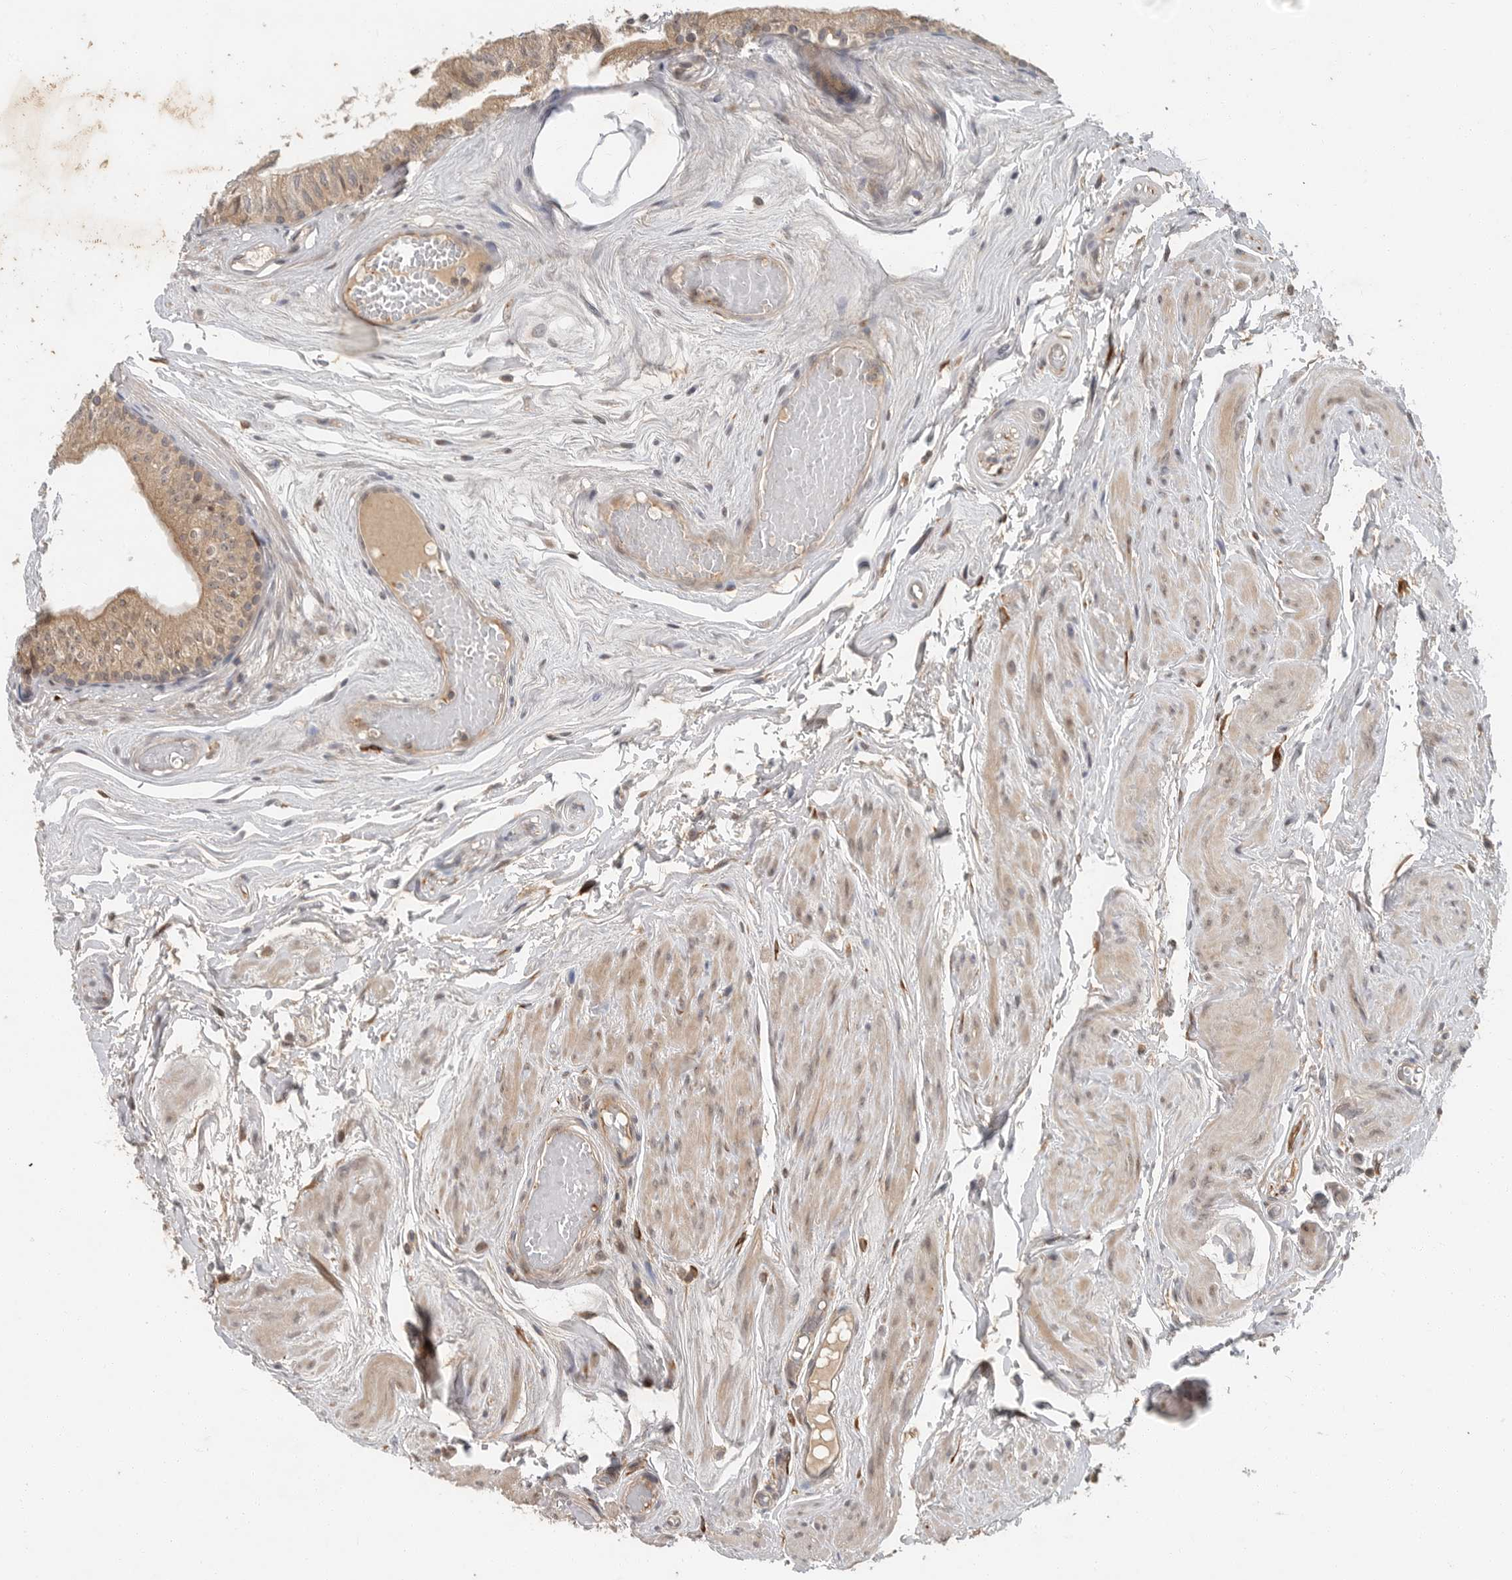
{"staining": {"intensity": "moderate", "quantity": ">75%", "location": "cytoplasmic/membranous"}, "tissue": "epididymis", "cell_type": "Glandular cells", "image_type": "normal", "snomed": [{"axis": "morphology", "description": "Normal tissue, NOS"}, {"axis": "topography", "description": "Epididymis"}], "caption": "Protein staining exhibits moderate cytoplasmic/membranous positivity in about >75% of glandular cells in normal epididymis.", "gene": "OSBPL9", "patient": {"sex": "male", "age": 79}}